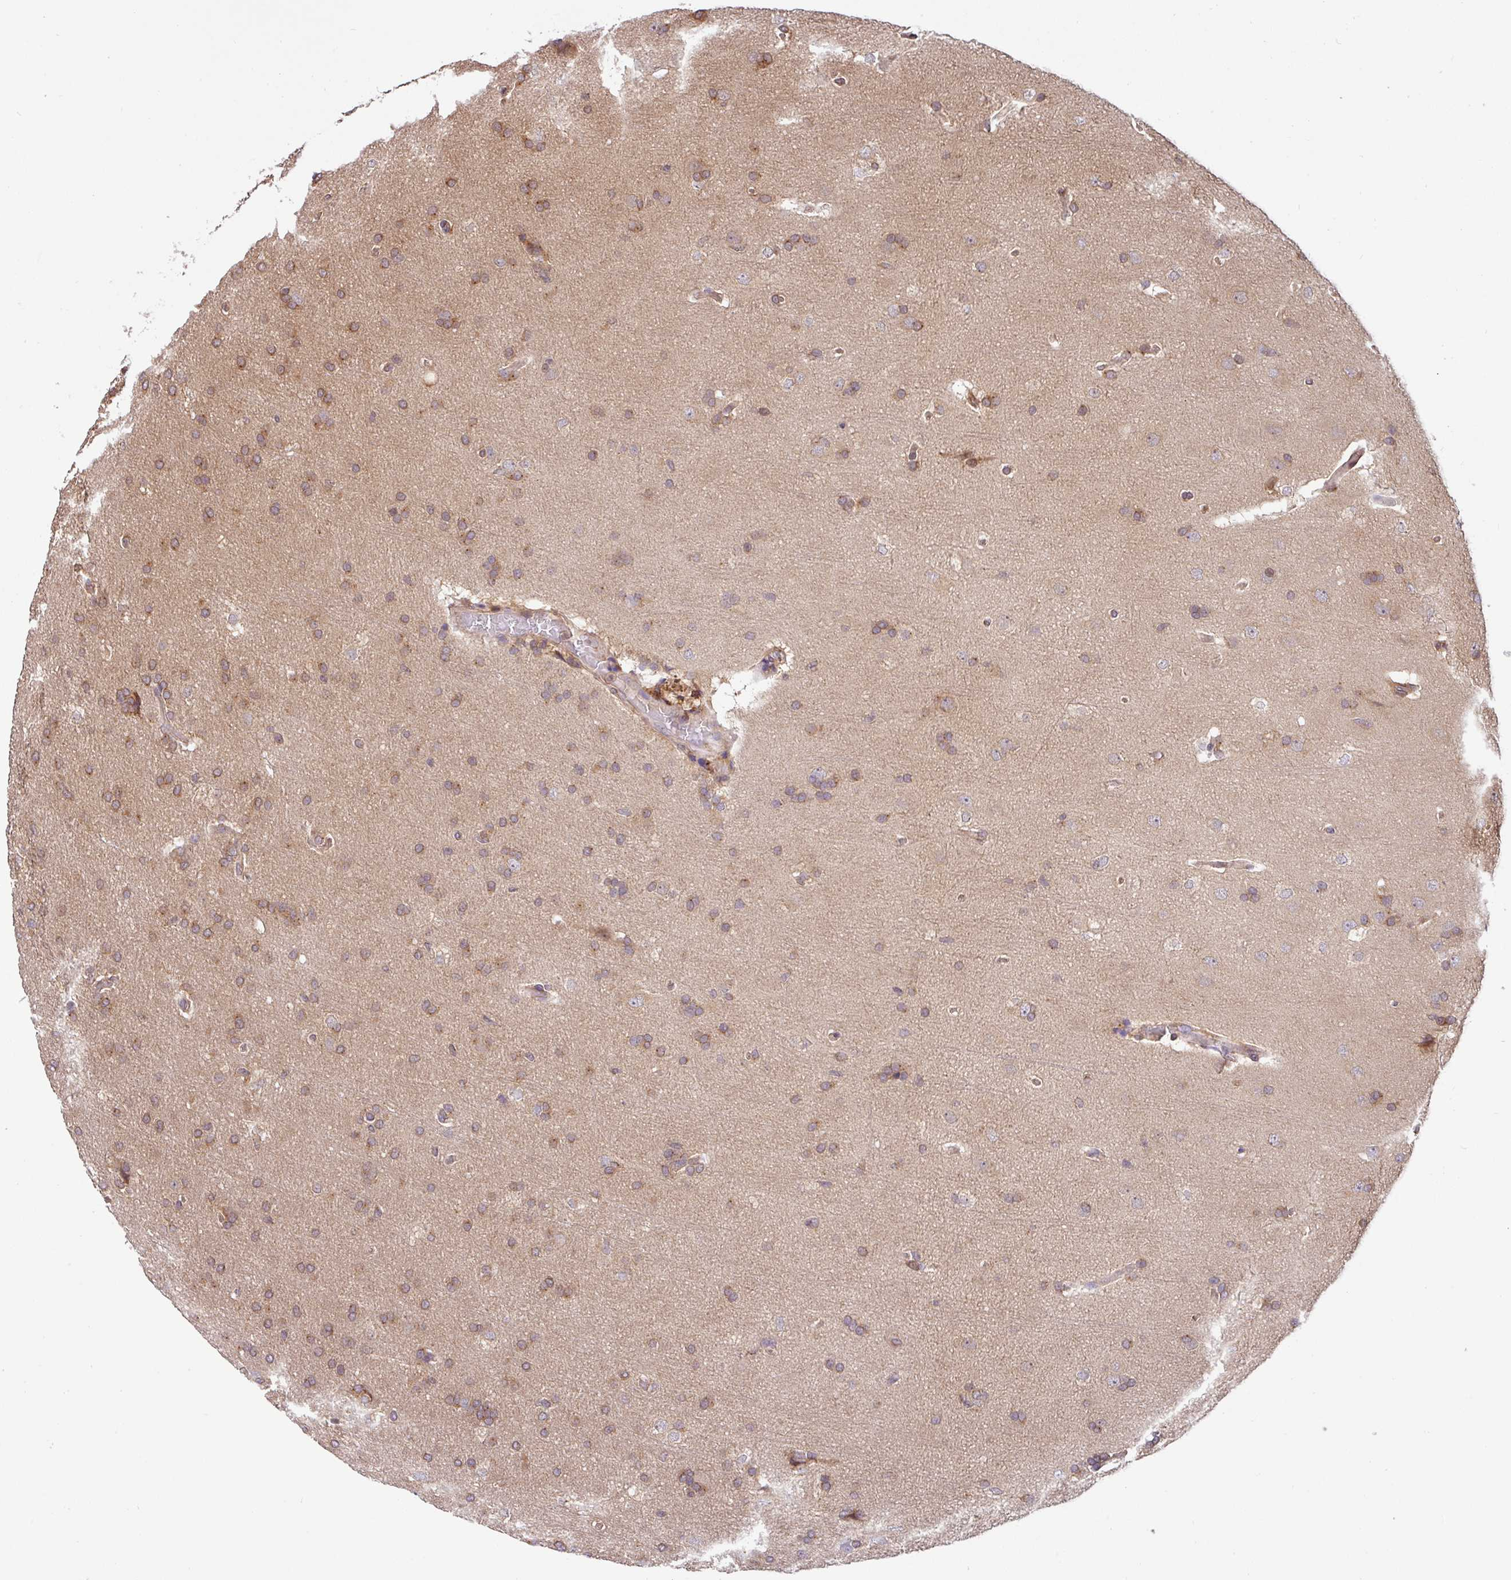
{"staining": {"intensity": "weak", "quantity": "25%-75%", "location": "cytoplasmic/membranous"}, "tissue": "glioma", "cell_type": "Tumor cells", "image_type": "cancer", "snomed": [{"axis": "morphology", "description": "Glioma, malignant, High grade"}, {"axis": "topography", "description": "Brain"}], "caption": "The micrograph exhibits staining of glioma, revealing weak cytoplasmic/membranous protein positivity (brown color) within tumor cells.", "gene": "SHB", "patient": {"sex": "male", "age": 56}}